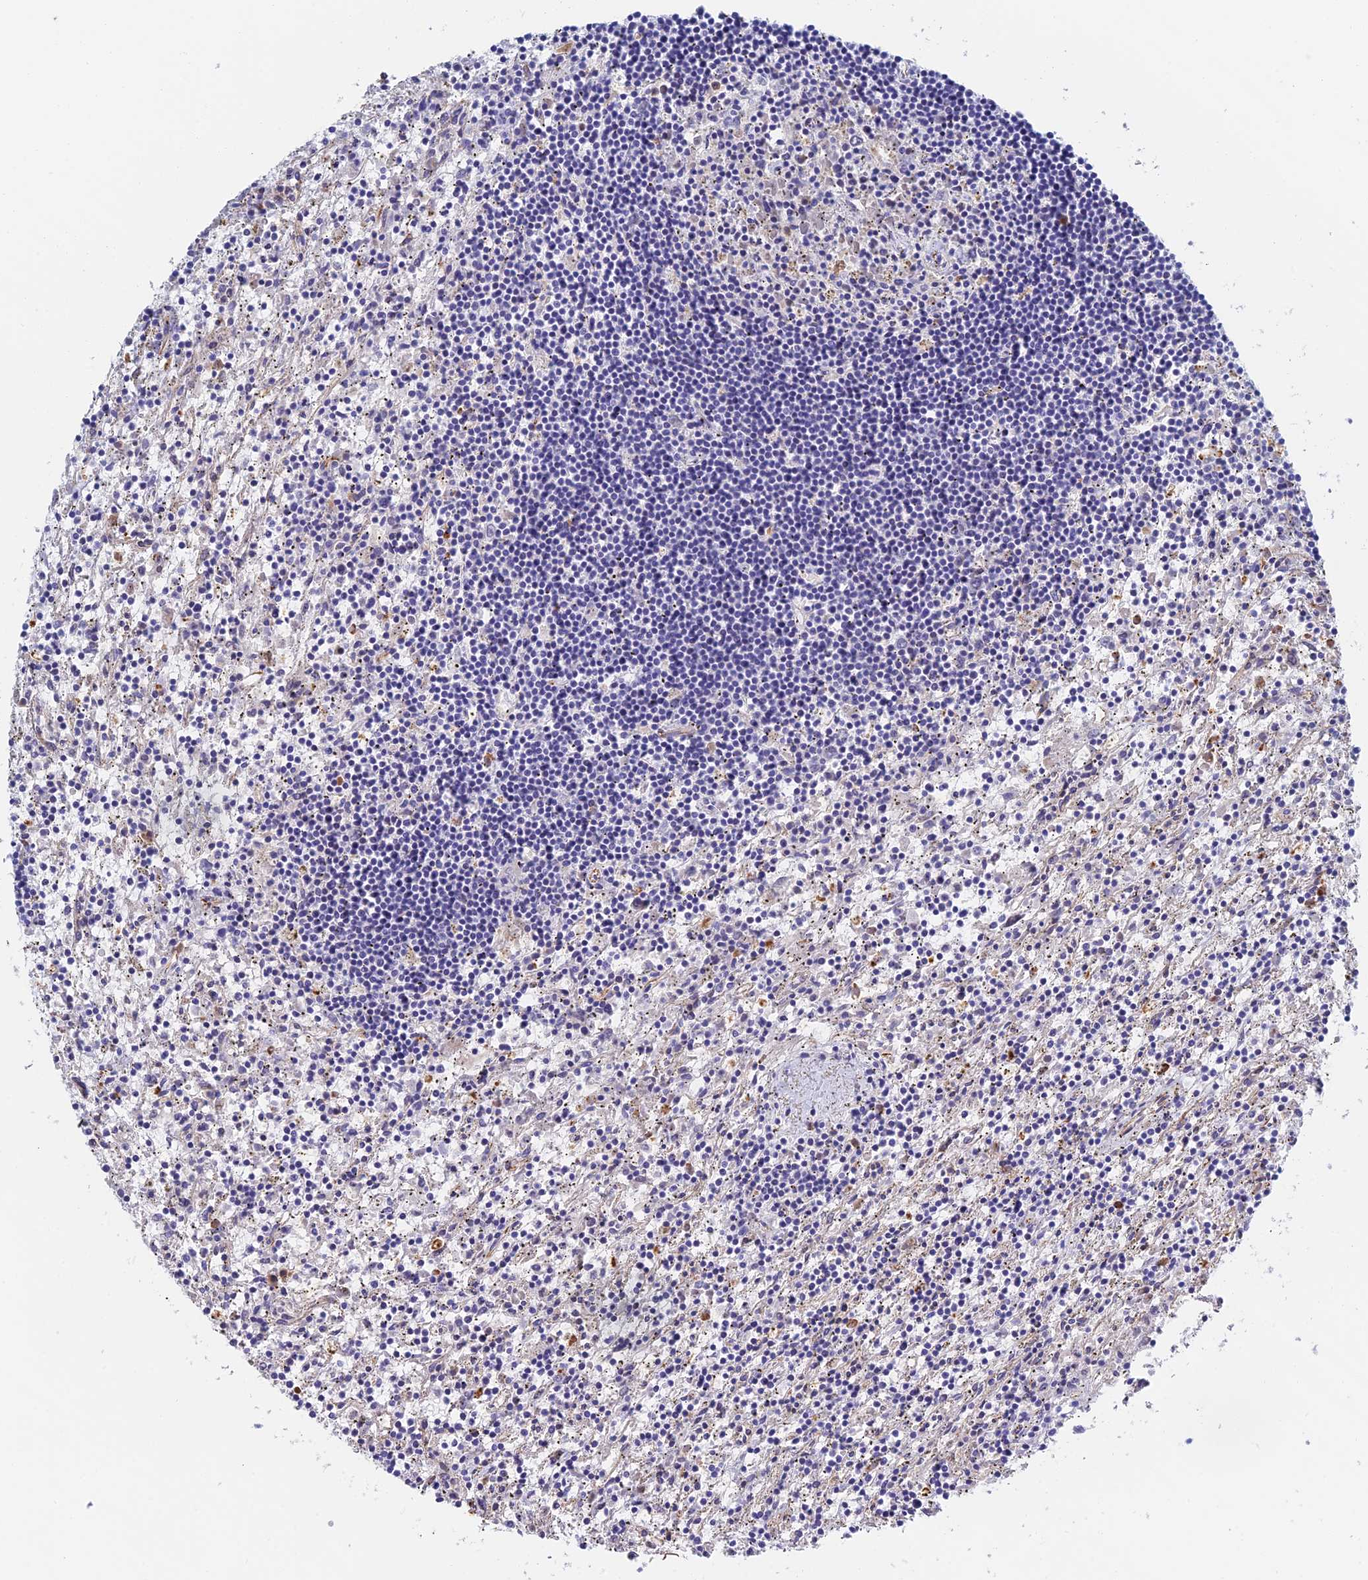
{"staining": {"intensity": "negative", "quantity": "none", "location": "none"}, "tissue": "lymphoma", "cell_type": "Tumor cells", "image_type": "cancer", "snomed": [{"axis": "morphology", "description": "Malignant lymphoma, non-Hodgkin's type, Low grade"}, {"axis": "topography", "description": "Spleen"}], "caption": "IHC micrograph of neoplastic tissue: human low-grade malignant lymphoma, non-Hodgkin's type stained with DAB (3,3'-diaminobenzidine) demonstrates no significant protein positivity in tumor cells.", "gene": "RPGRIP1L", "patient": {"sex": "male", "age": 76}}